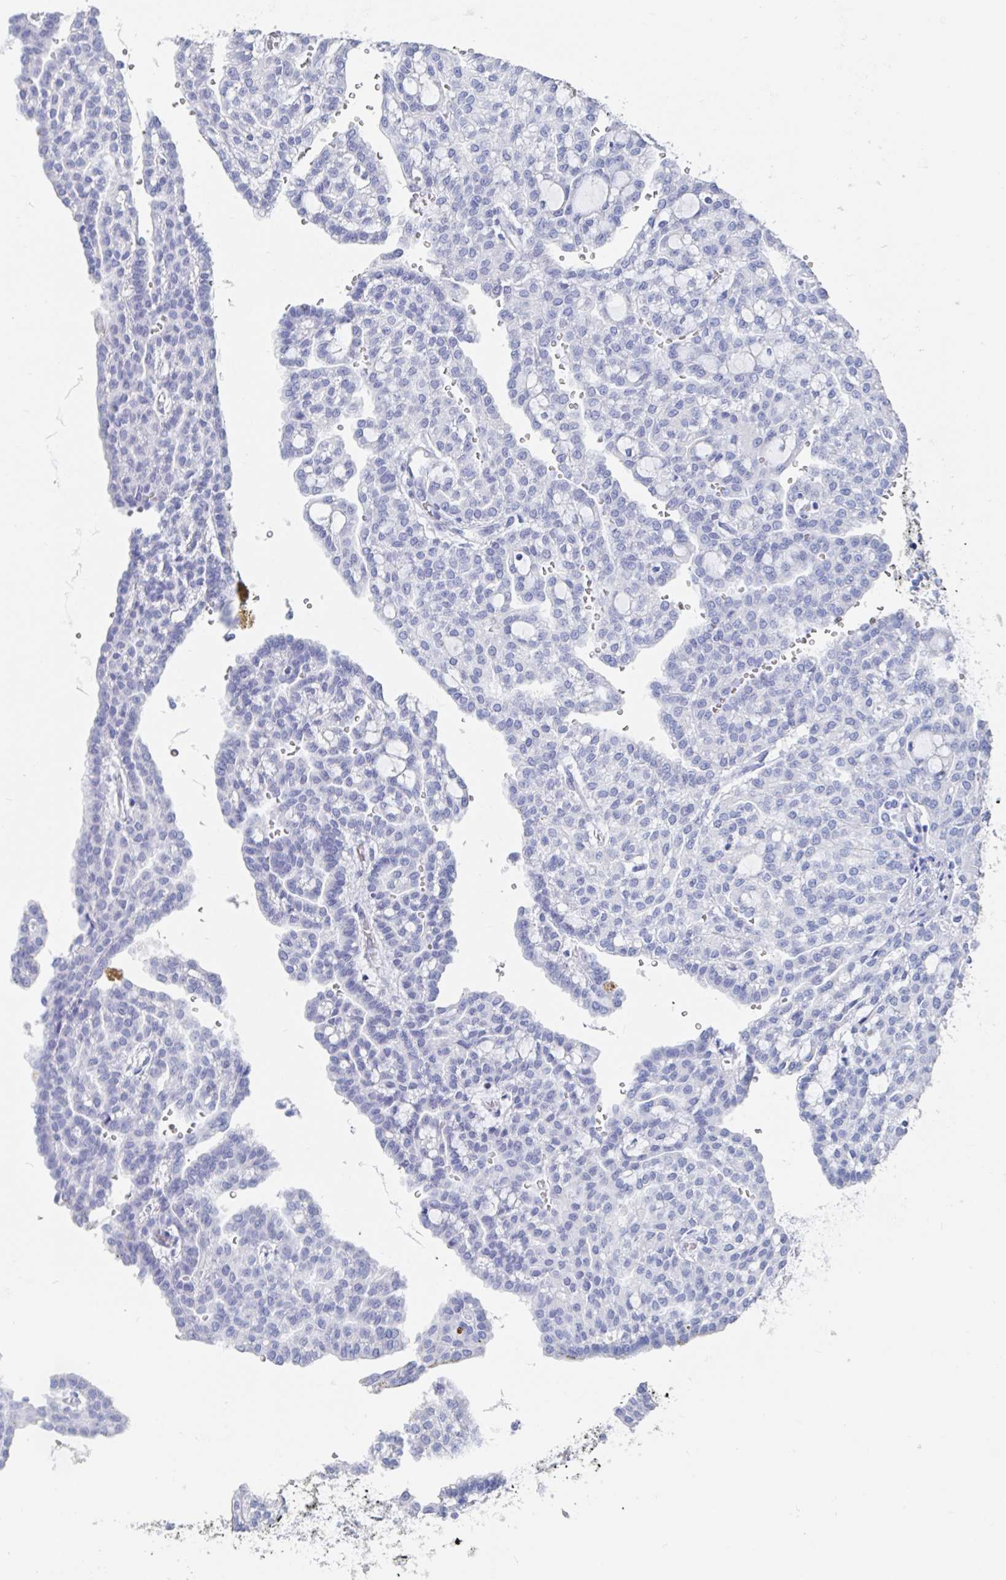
{"staining": {"intensity": "weak", "quantity": "<25%", "location": "cytoplasmic/membranous"}, "tissue": "renal cancer", "cell_type": "Tumor cells", "image_type": "cancer", "snomed": [{"axis": "morphology", "description": "Adenocarcinoma, NOS"}, {"axis": "topography", "description": "Kidney"}], "caption": "A histopathology image of human renal cancer (adenocarcinoma) is negative for staining in tumor cells.", "gene": "PACSIN1", "patient": {"sex": "male", "age": 63}}